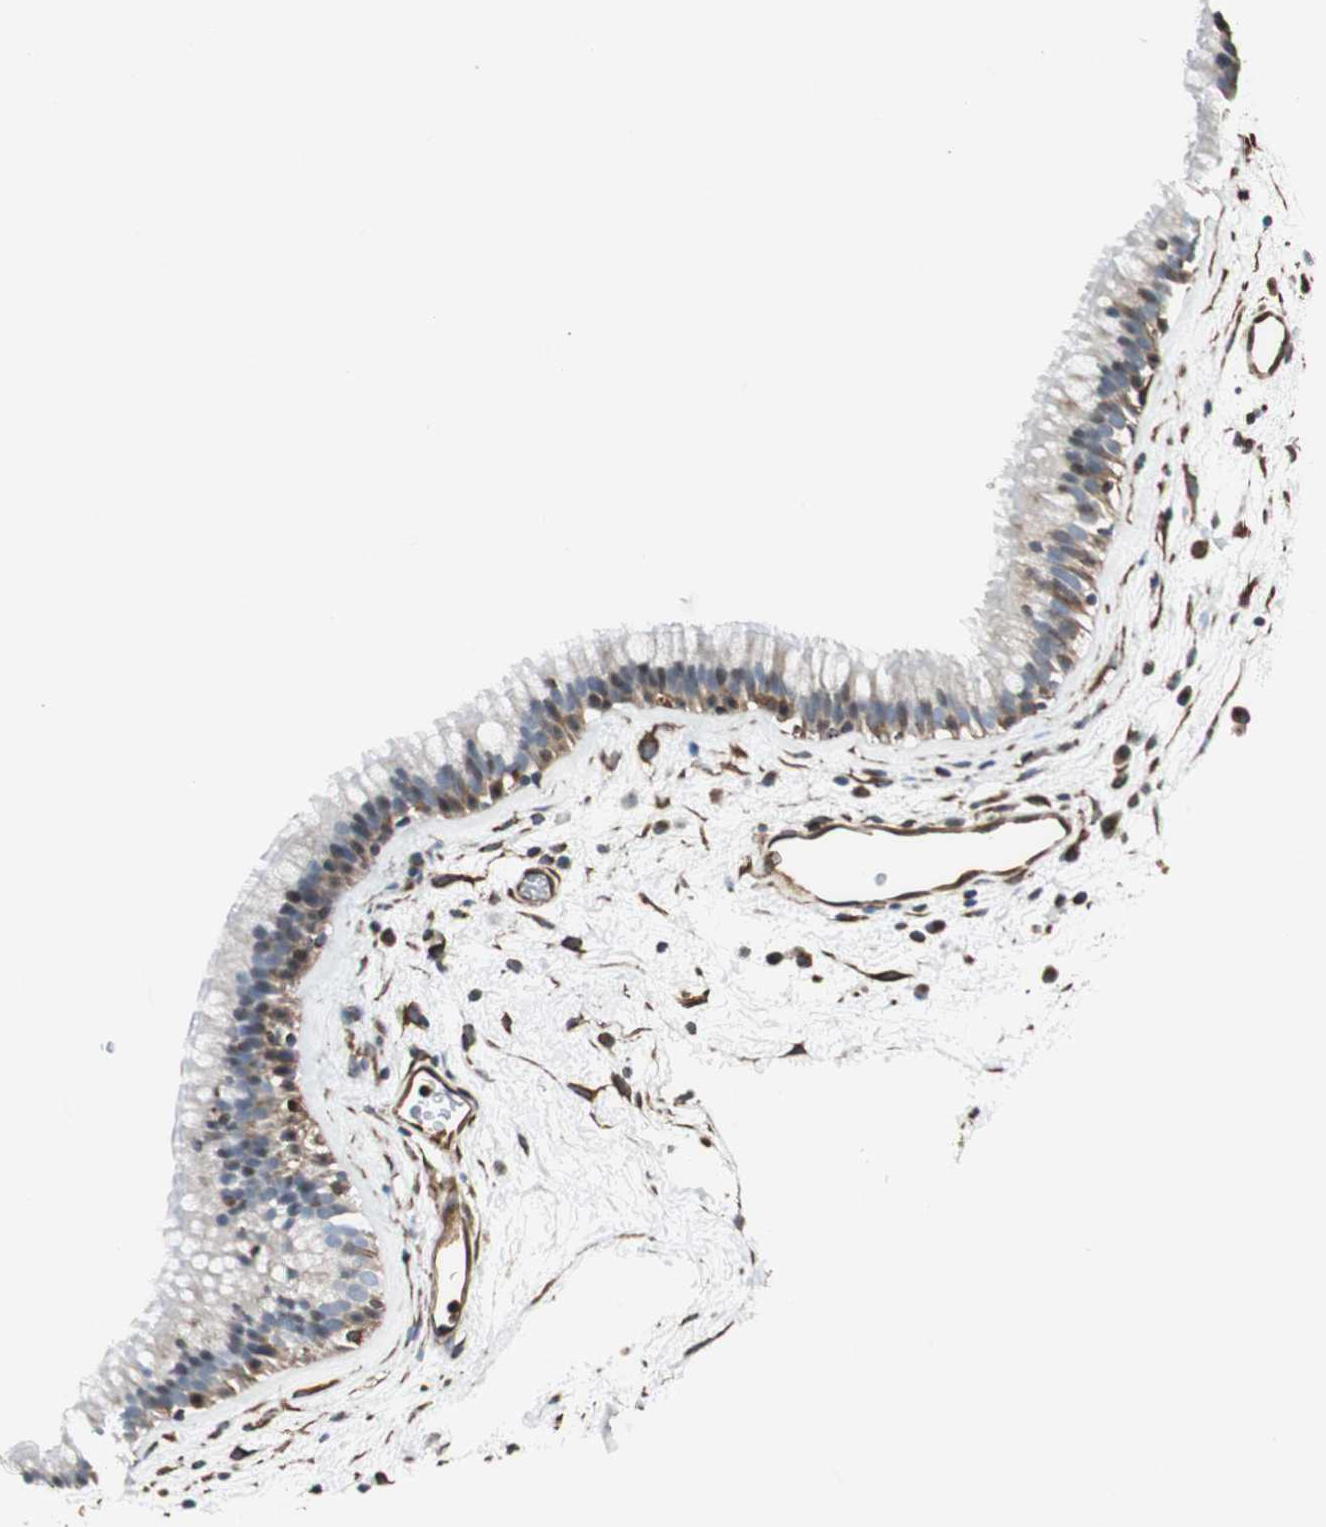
{"staining": {"intensity": "weak", "quantity": ">75%", "location": "cytoplasmic/membranous"}, "tissue": "nasopharynx", "cell_type": "Respiratory epithelial cells", "image_type": "normal", "snomed": [{"axis": "morphology", "description": "Normal tissue, NOS"}, {"axis": "morphology", "description": "Inflammation, NOS"}, {"axis": "topography", "description": "Nasopharynx"}], "caption": "Nasopharynx stained for a protein shows weak cytoplasmic/membranous positivity in respiratory epithelial cells. Nuclei are stained in blue.", "gene": "MAD2L2", "patient": {"sex": "male", "age": 48}}